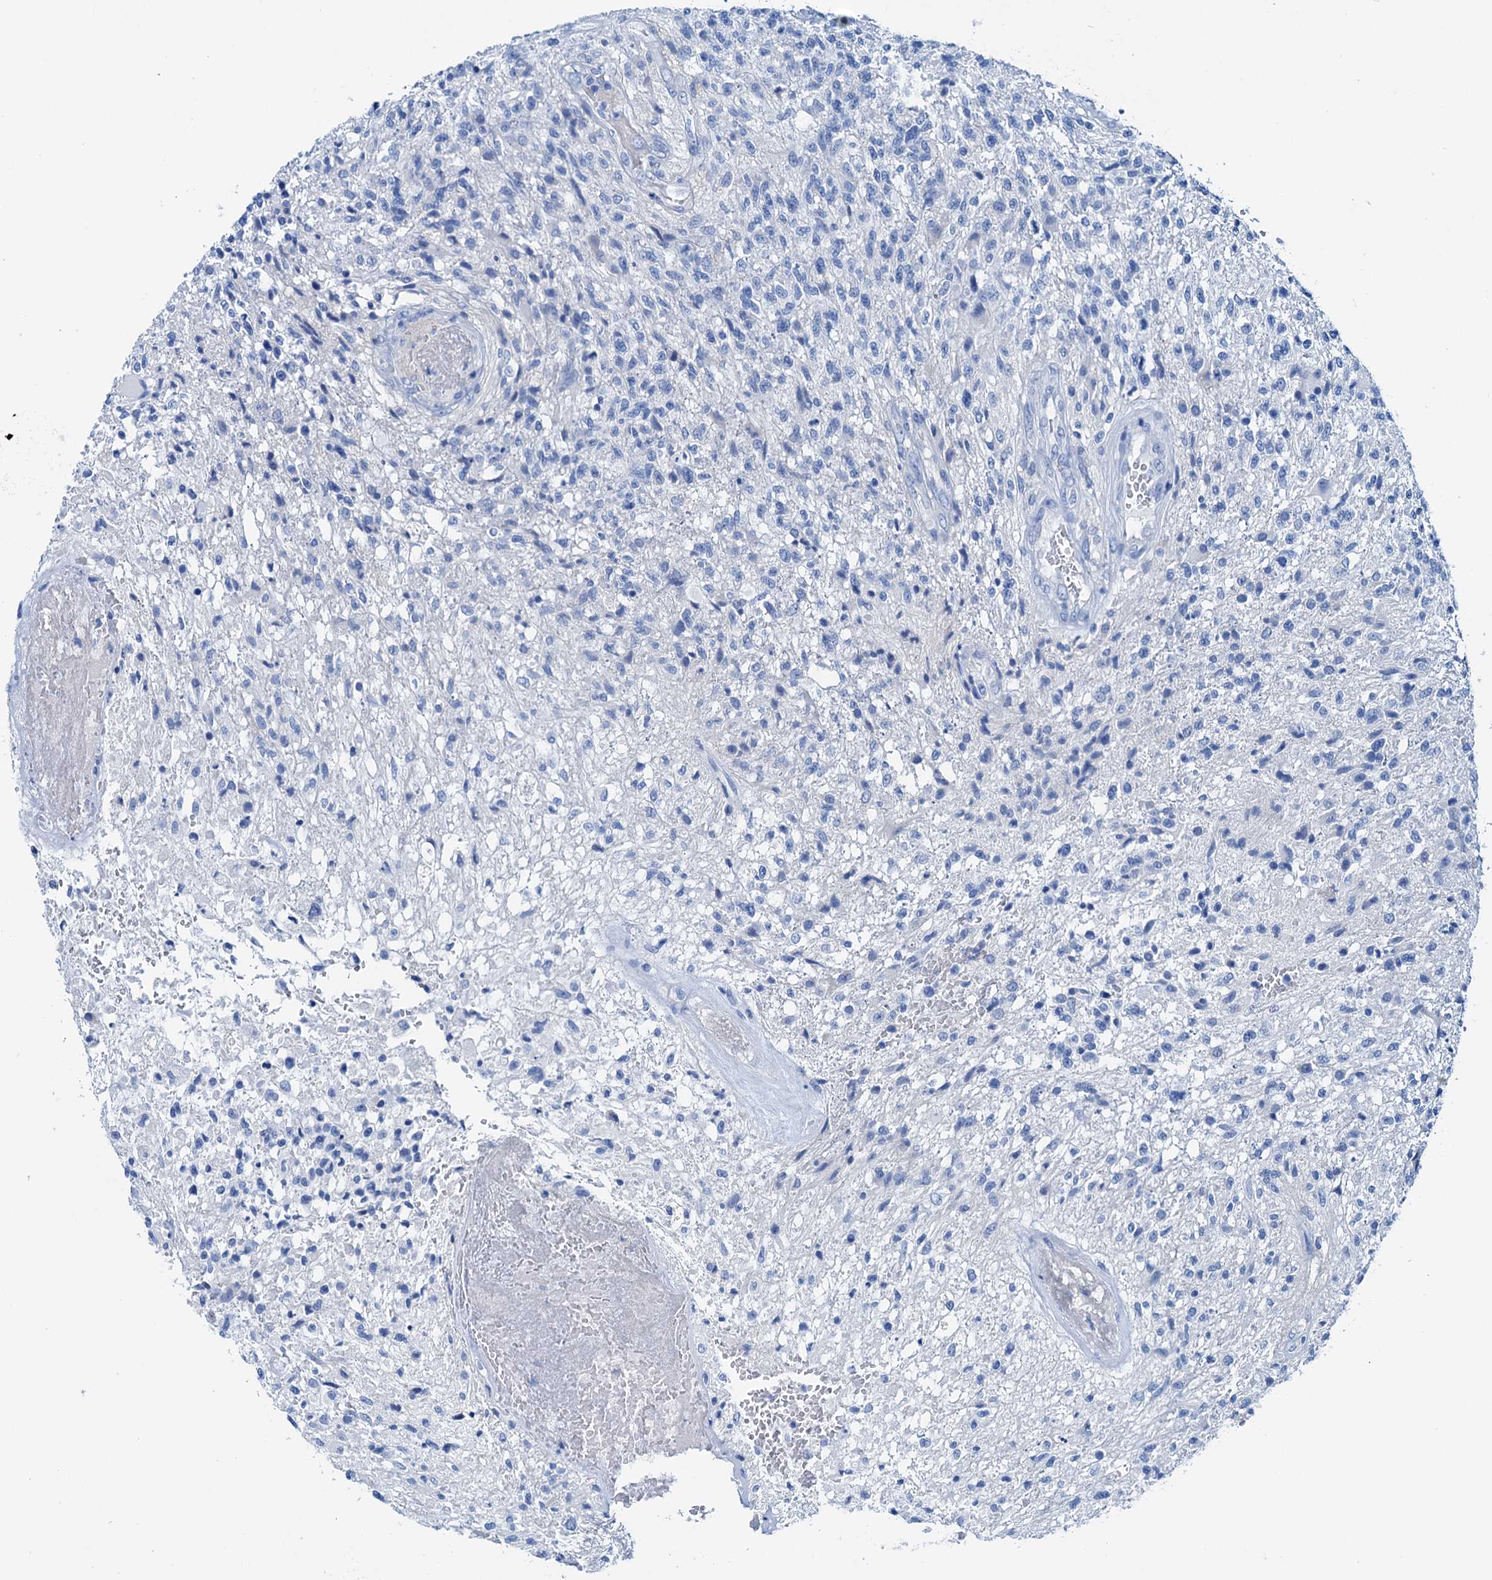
{"staining": {"intensity": "negative", "quantity": "none", "location": "none"}, "tissue": "glioma", "cell_type": "Tumor cells", "image_type": "cancer", "snomed": [{"axis": "morphology", "description": "Glioma, malignant, High grade"}, {"axis": "topography", "description": "Brain"}], "caption": "Human glioma stained for a protein using IHC exhibits no positivity in tumor cells.", "gene": "KNDC1", "patient": {"sex": "male", "age": 56}}